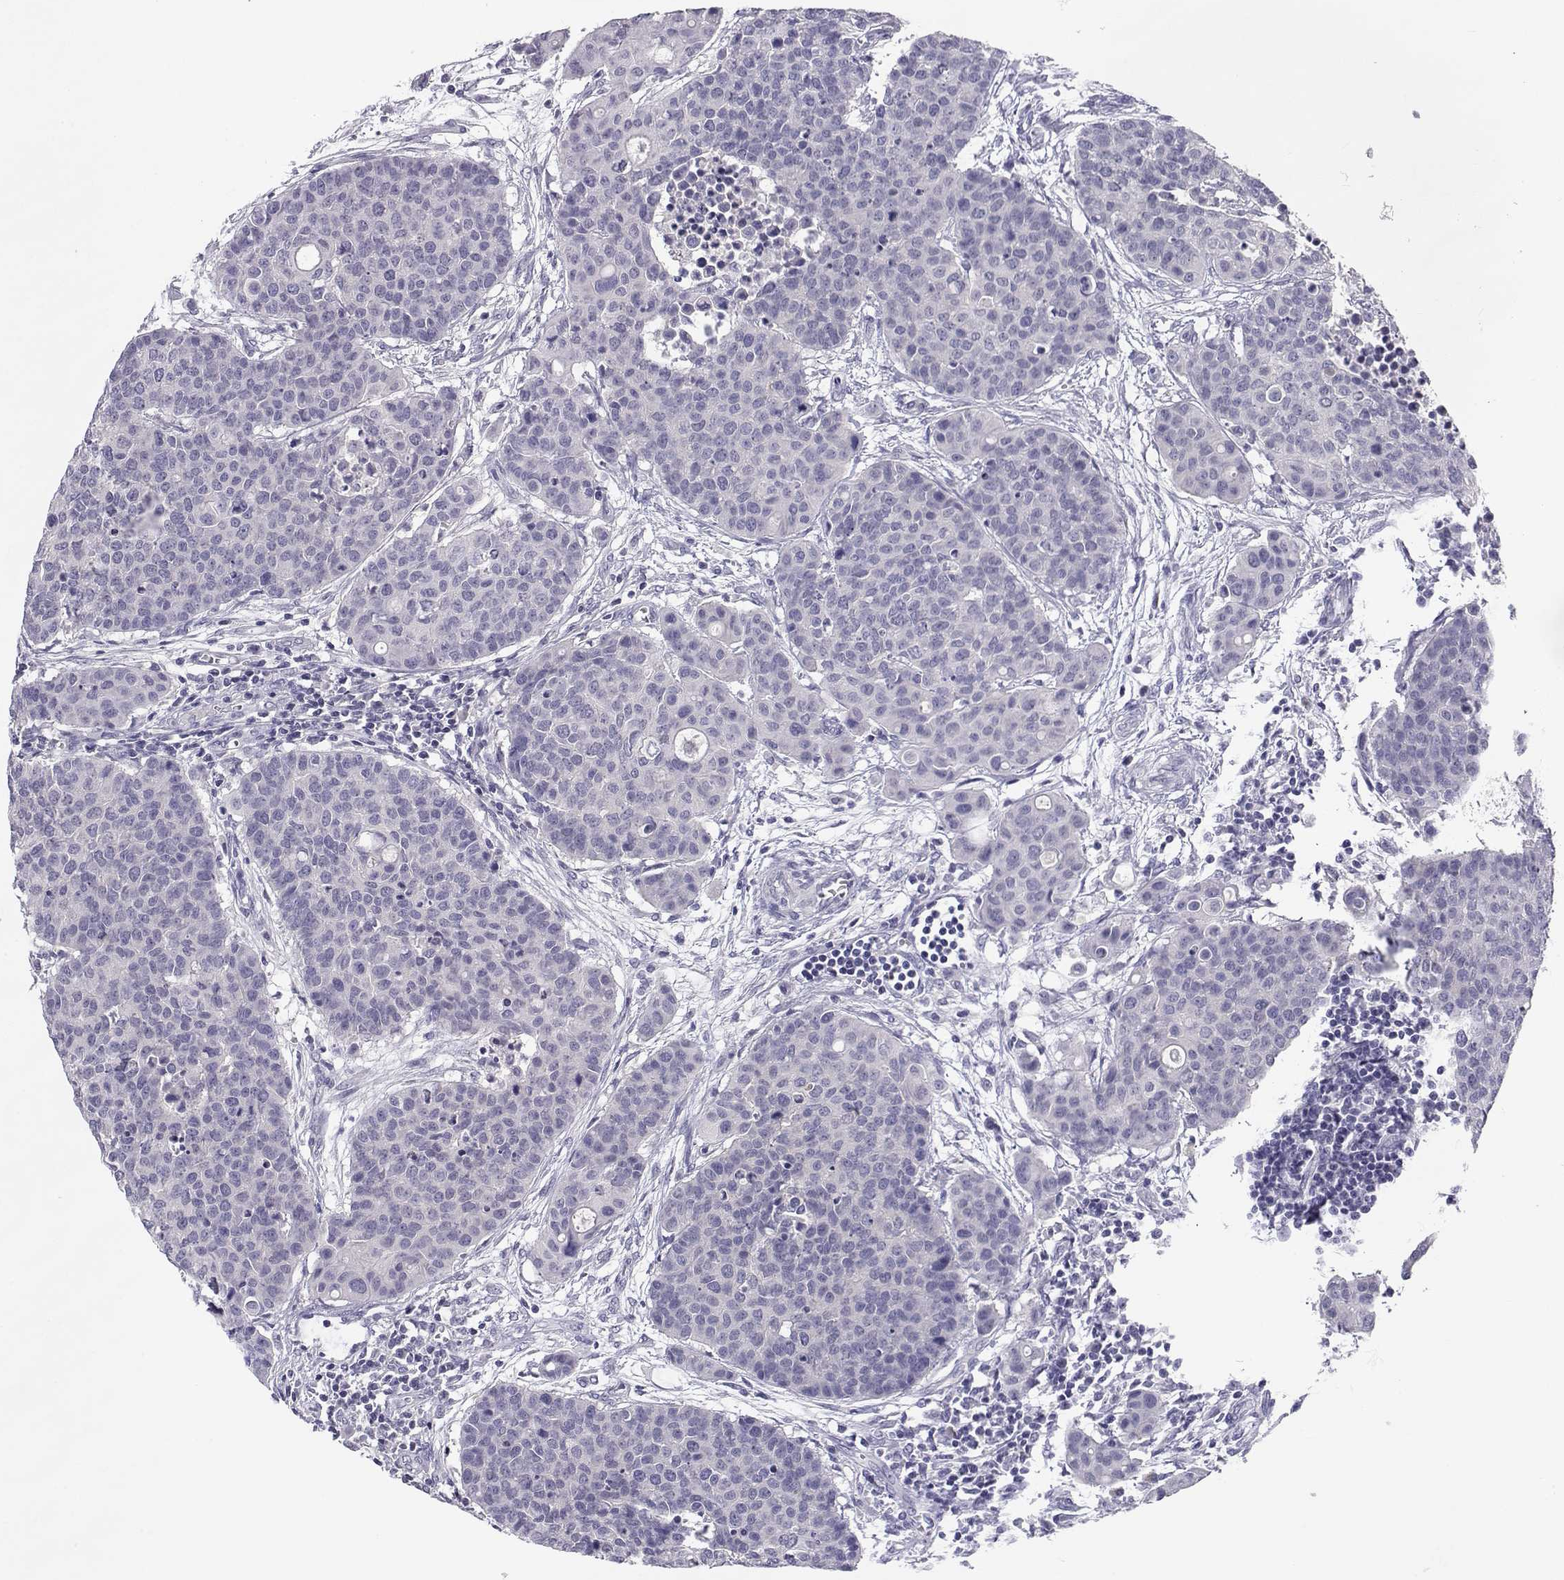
{"staining": {"intensity": "negative", "quantity": "none", "location": "none"}, "tissue": "carcinoid", "cell_type": "Tumor cells", "image_type": "cancer", "snomed": [{"axis": "morphology", "description": "Carcinoid, malignant, NOS"}, {"axis": "topography", "description": "Colon"}], "caption": "Human carcinoid stained for a protein using immunohistochemistry reveals no expression in tumor cells.", "gene": "SLC6A3", "patient": {"sex": "male", "age": 81}}